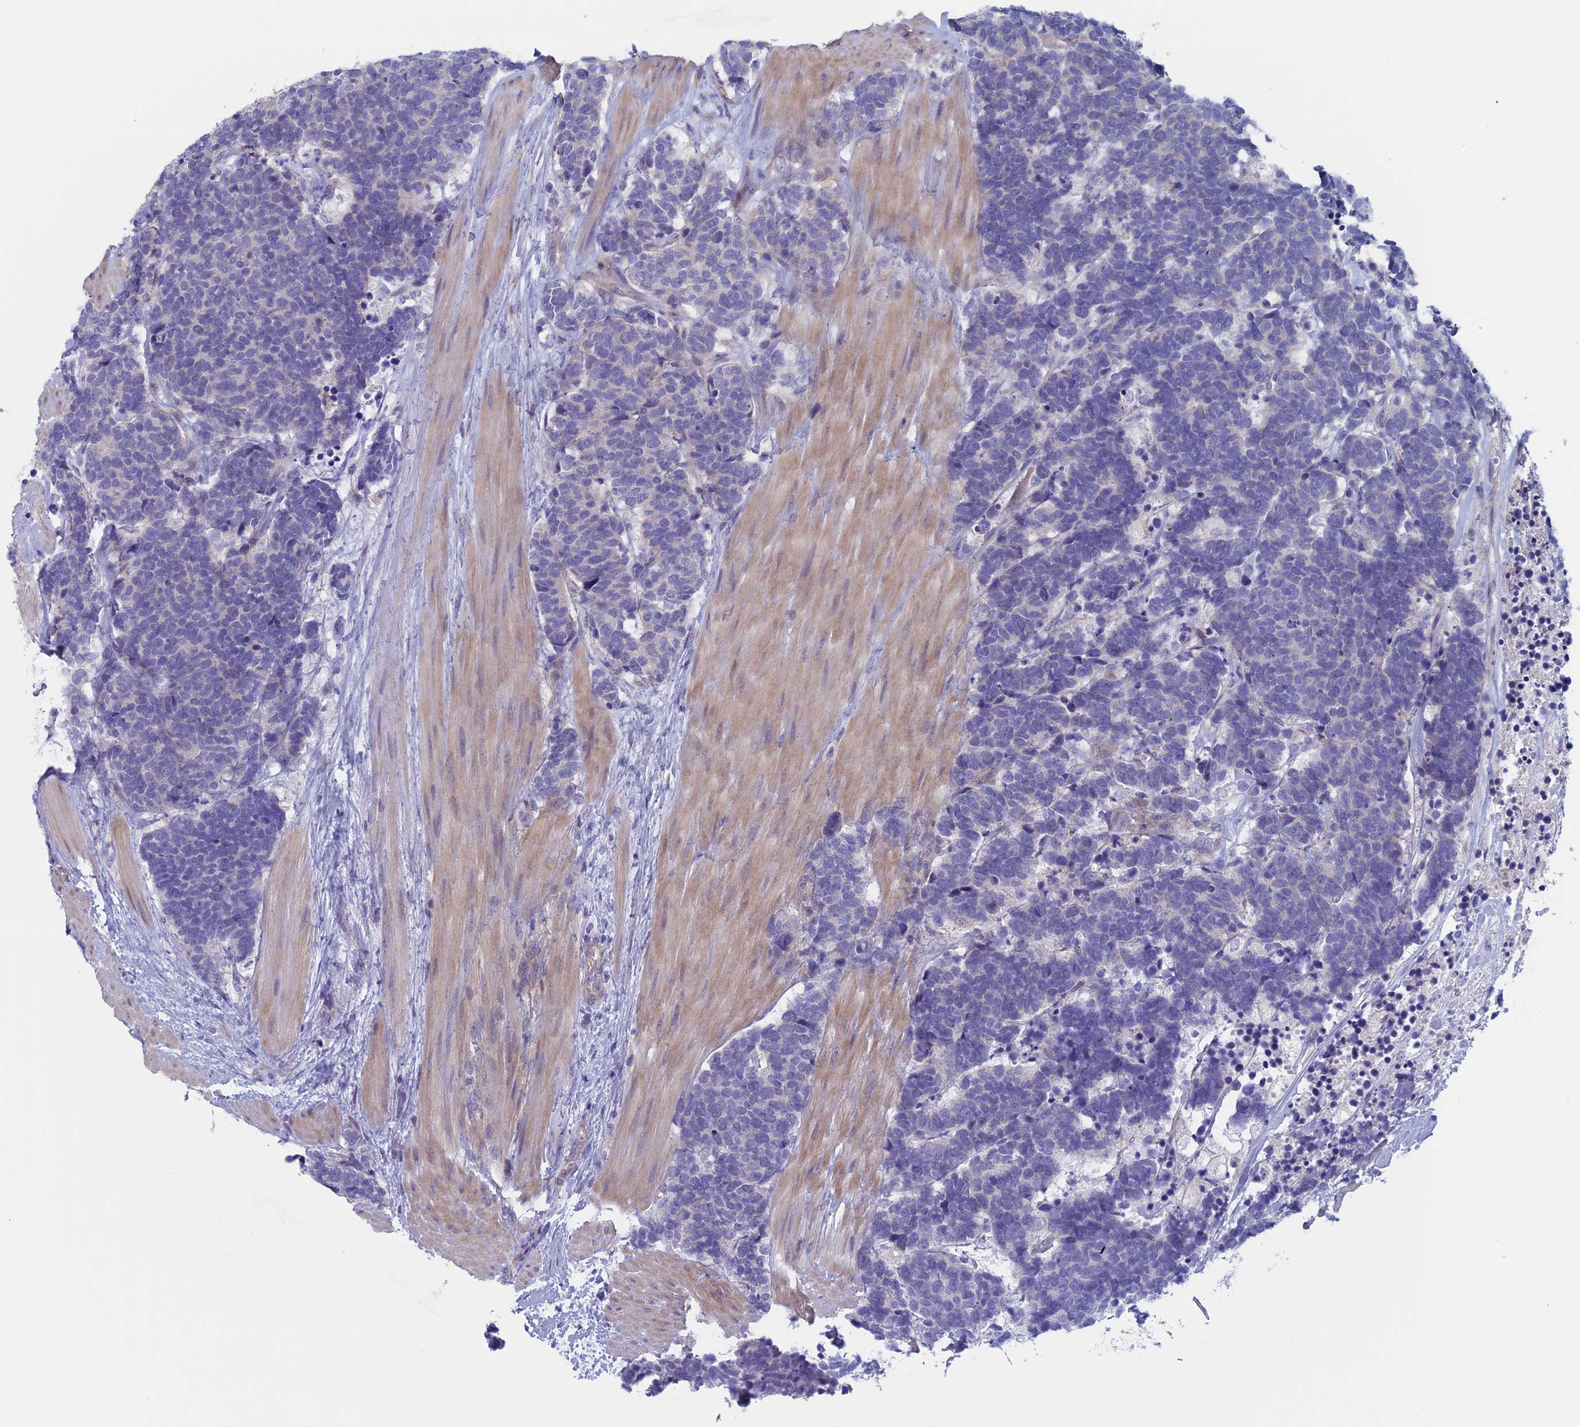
{"staining": {"intensity": "negative", "quantity": "none", "location": "none"}, "tissue": "carcinoid", "cell_type": "Tumor cells", "image_type": "cancer", "snomed": [{"axis": "morphology", "description": "Carcinoma, NOS"}, {"axis": "morphology", "description": "Carcinoid, malignant, NOS"}, {"axis": "topography", "description": "Urinary bladder"}], "caption": "Immunohistochemical staining of human carcinoid (malignant) demonstrates no significant expression in tumor cells.", "gene": "CNOT6L", "patient": {"sex": "male", "age": 57}}